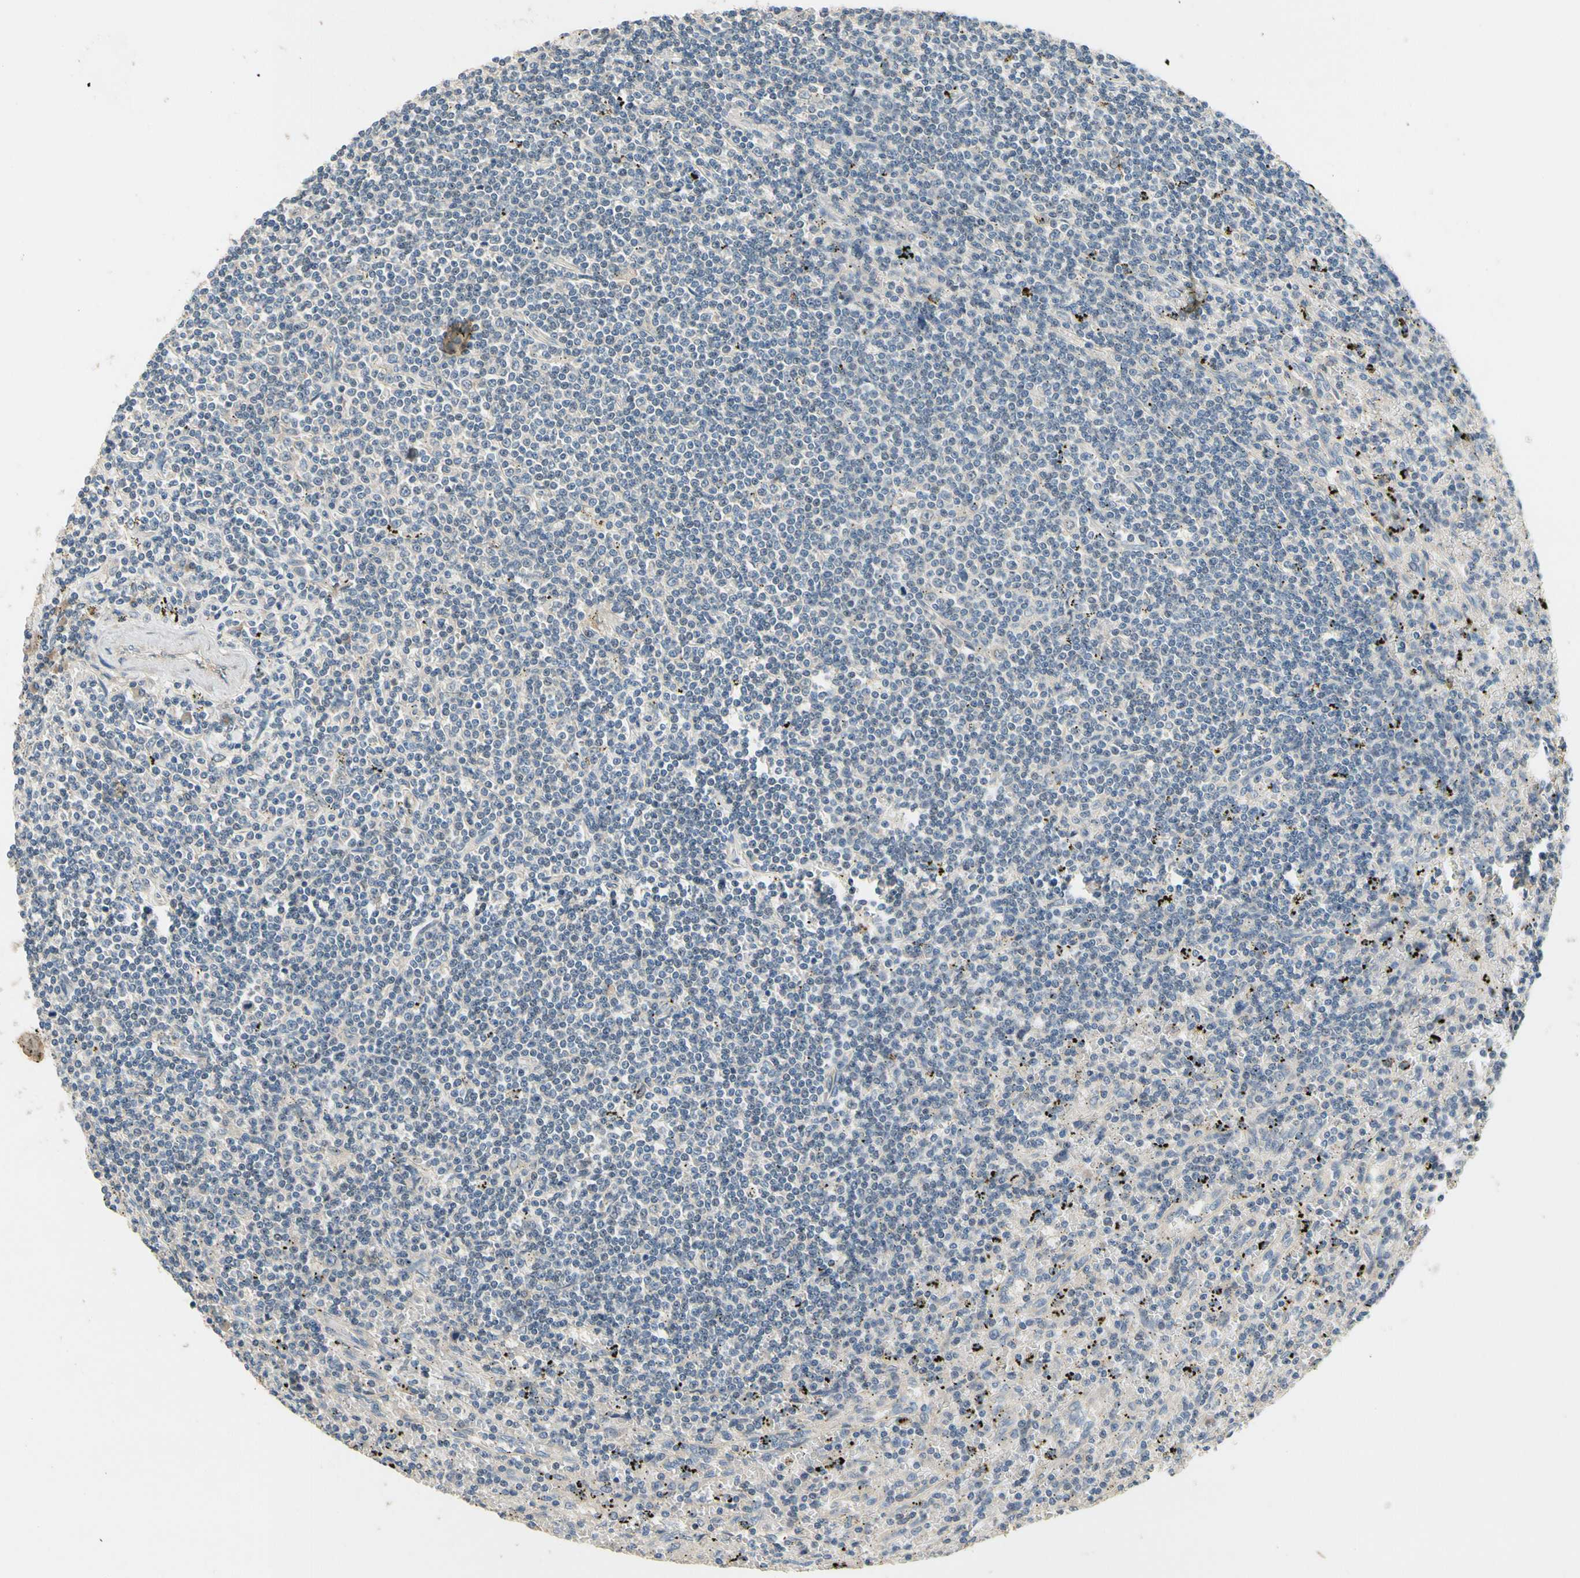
{"staining": {"intensity": "negative", "quantity": "none", "location": "none"}, "tissue": "lymphoma", "cell_type": "Tumor cells", "image_type": "cancer", "snomed": [{"axis": "morphology", "description": "Malignant lymphoma, non-Hodgkin's type, Low grade"}, {"axis": "topography", "description": "Spleen"}], "caption": "DAB immunohistochemical staining of lymphoma displays no significant positivity in tumor cells.", "gene": "ALKBH3", "patient": {"sex": "male", "age": 76}}